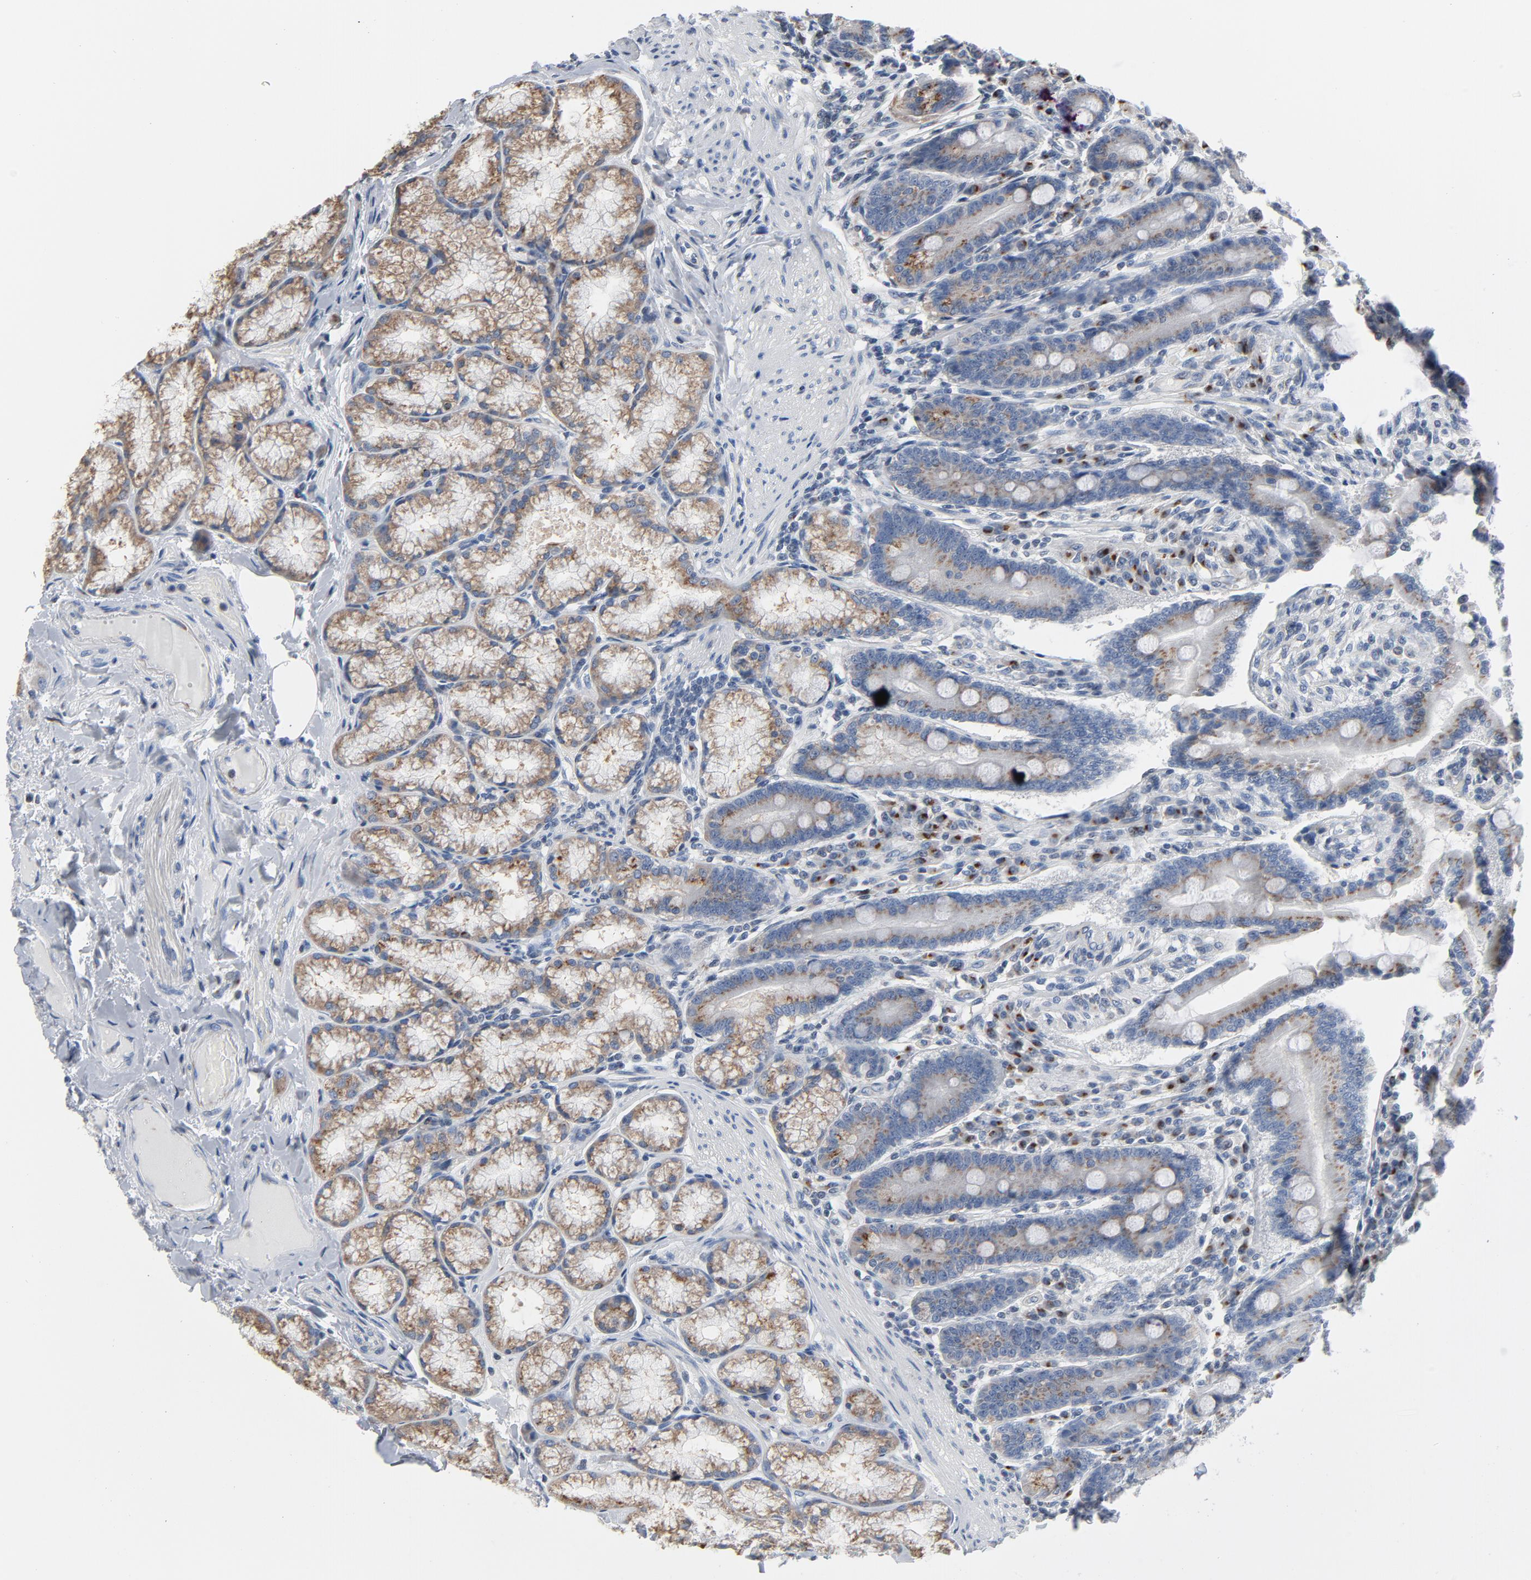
{"staining": {"intensity": "moderate", "quantity": ">75%", "location": "cytoplasmic/membranous"}, "tissue": "duodenum", "cell_type": "Glandular cells", "image_type": "normal", "snomed": [{"axis": "morphology", "description": "Normal tissue, NOS"}, {"axis": "topography", "description": "Duodenum"}], "caption": "Protein analysis of benign duodenum reveals moderate cytoplasmic/membranous positivity in about >75% of glandular cells.", "gene": "YIPF6", "patient": {"sex": "female", "age": 64}}